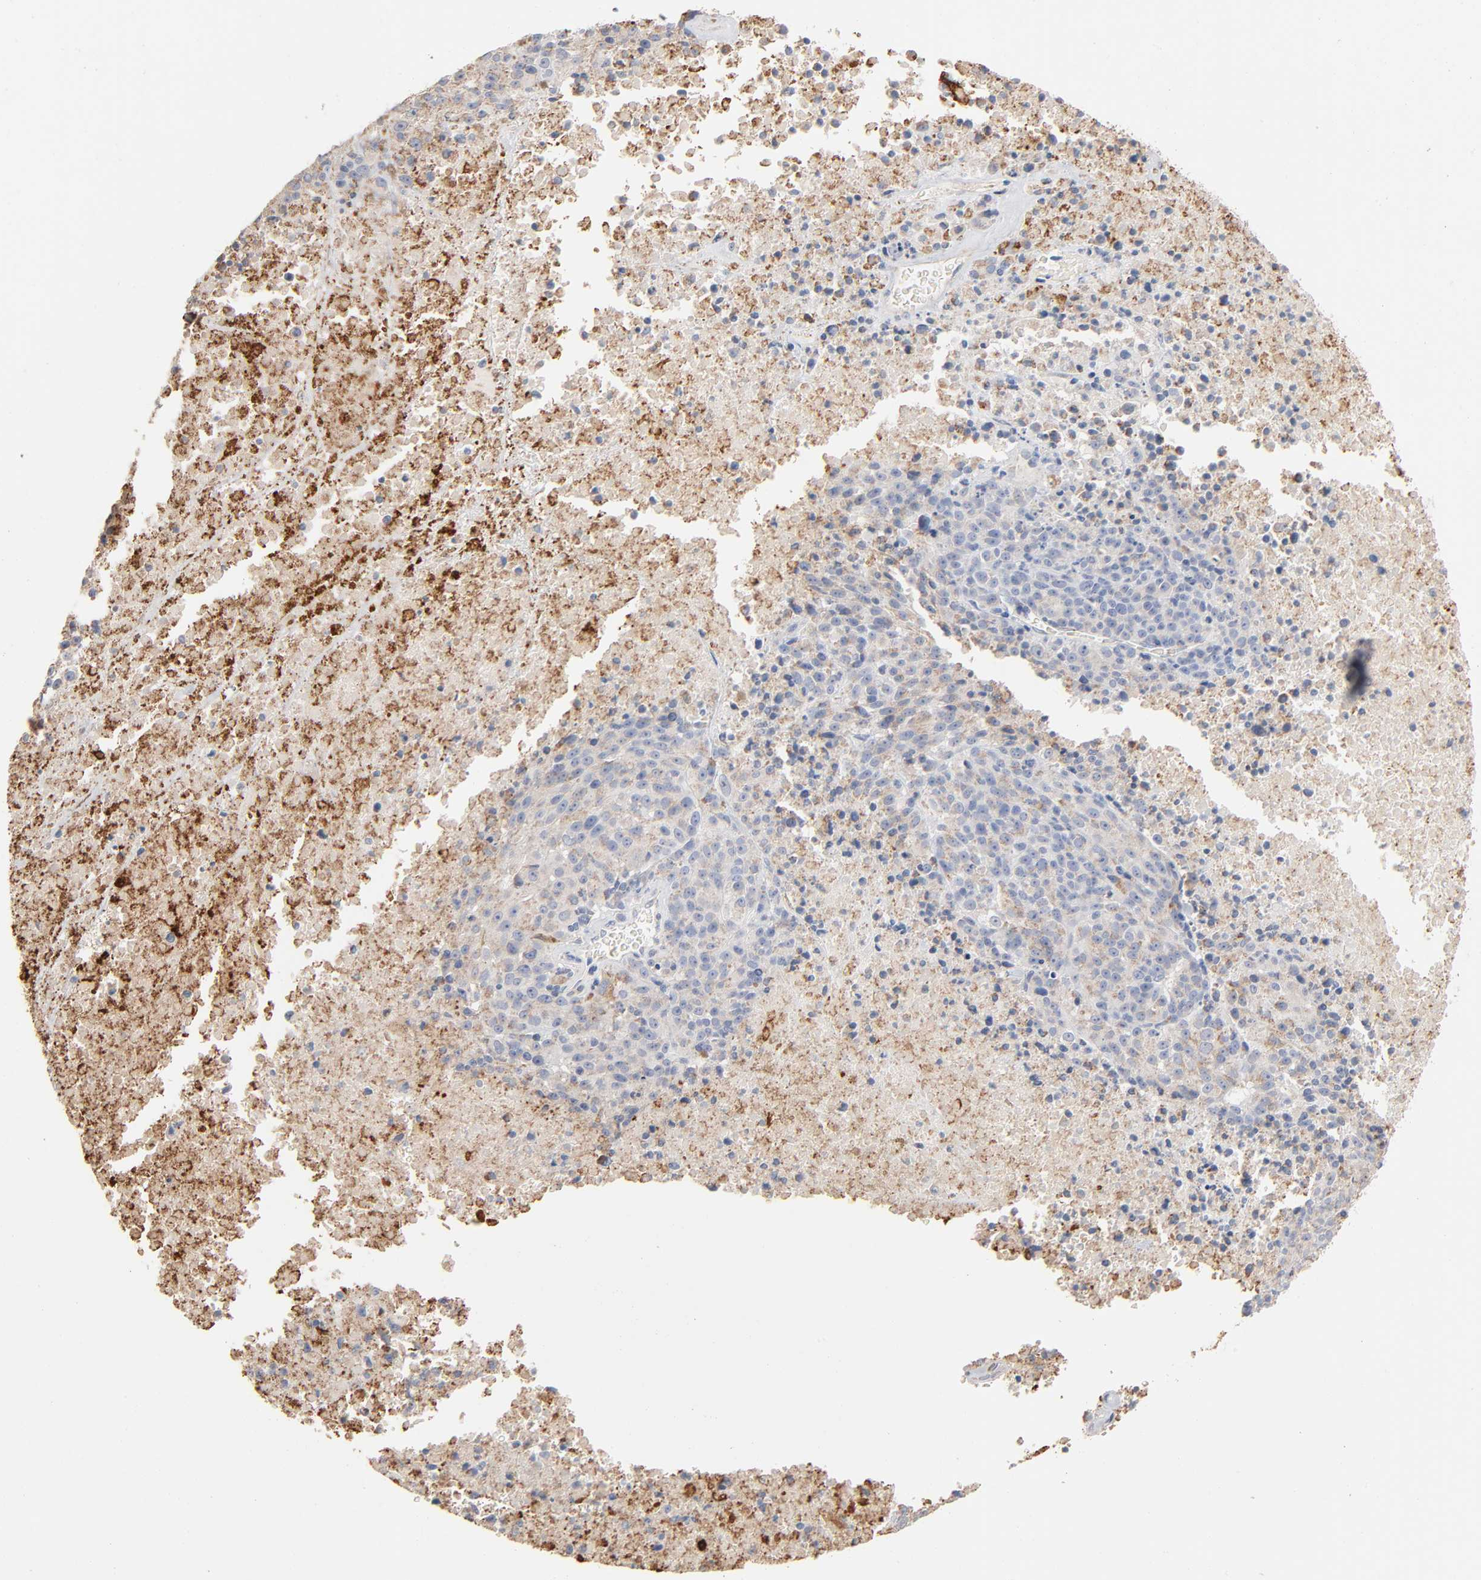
{"staining": {"intensity": "weak", "quantity": "25%-75%", "location": "cytoplasmic/membranous"}, "tissue": "melanoma", "cell_type": "Tumor cells", "image_type": "cancer", "snomed": [{"axis": "morphology", "description": "Malignant melanoma, Metastatic site"}, {"axis": "topography", "description": "Cerebral cortex"}], "caption": "Malignant melanoma (metastatic site) stained with DAB (3,3'-diaminobenzidine) immunohistochemistry (IHC) exhibits low levels of weak cytoplasmic/membranous staining in about 25%-75% of tumor cells. (DAB (3,3'-diaminobenzidine) IHC, brown staining for protein, blue staining for nuclei).", "gene": "UQCRC1", "patient": {"sex": "female", "age": 52}}